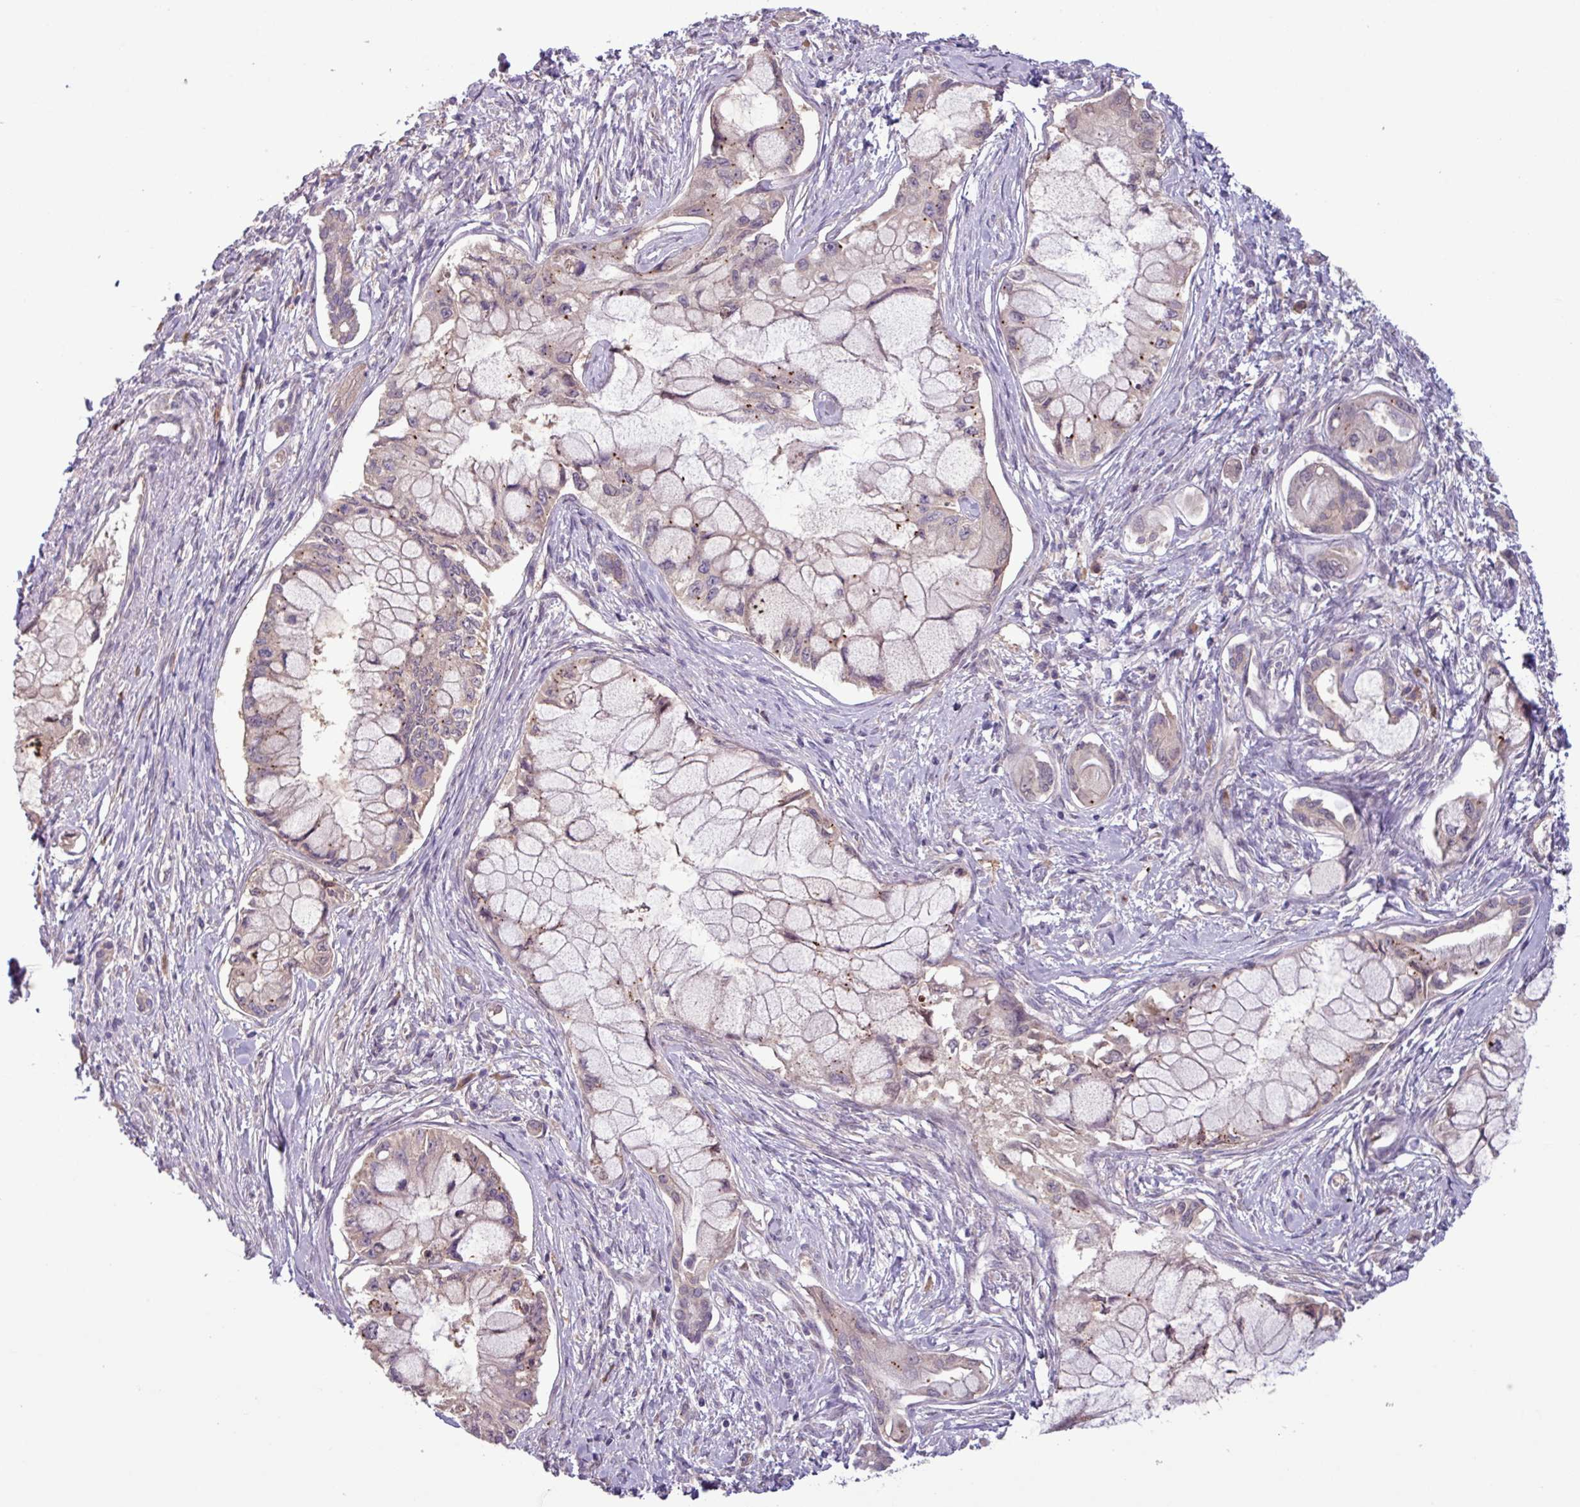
{"staining": {"intensity": "weak", "quantity": "25%-75%", "location": "cytoplasmic/membranous"}, "tissue": "pancreatic cancer", "cell_type": "Tumor cells", "image_type": "cancer", "snomed": [{"axis": "morphology", "description": "Adenocarcinoma, NOS"}, {"axis": "topography", "description": "Pancreas"}], "caption": "Pancreatic cancer (adenocarcinoma) stained with a brown dye shows weak cytoplasmic/membranous positive staining in about 25%-75% of tumor cells.", "gene": "C20orf27", "patient": {"sex": "male", "age": 48}}